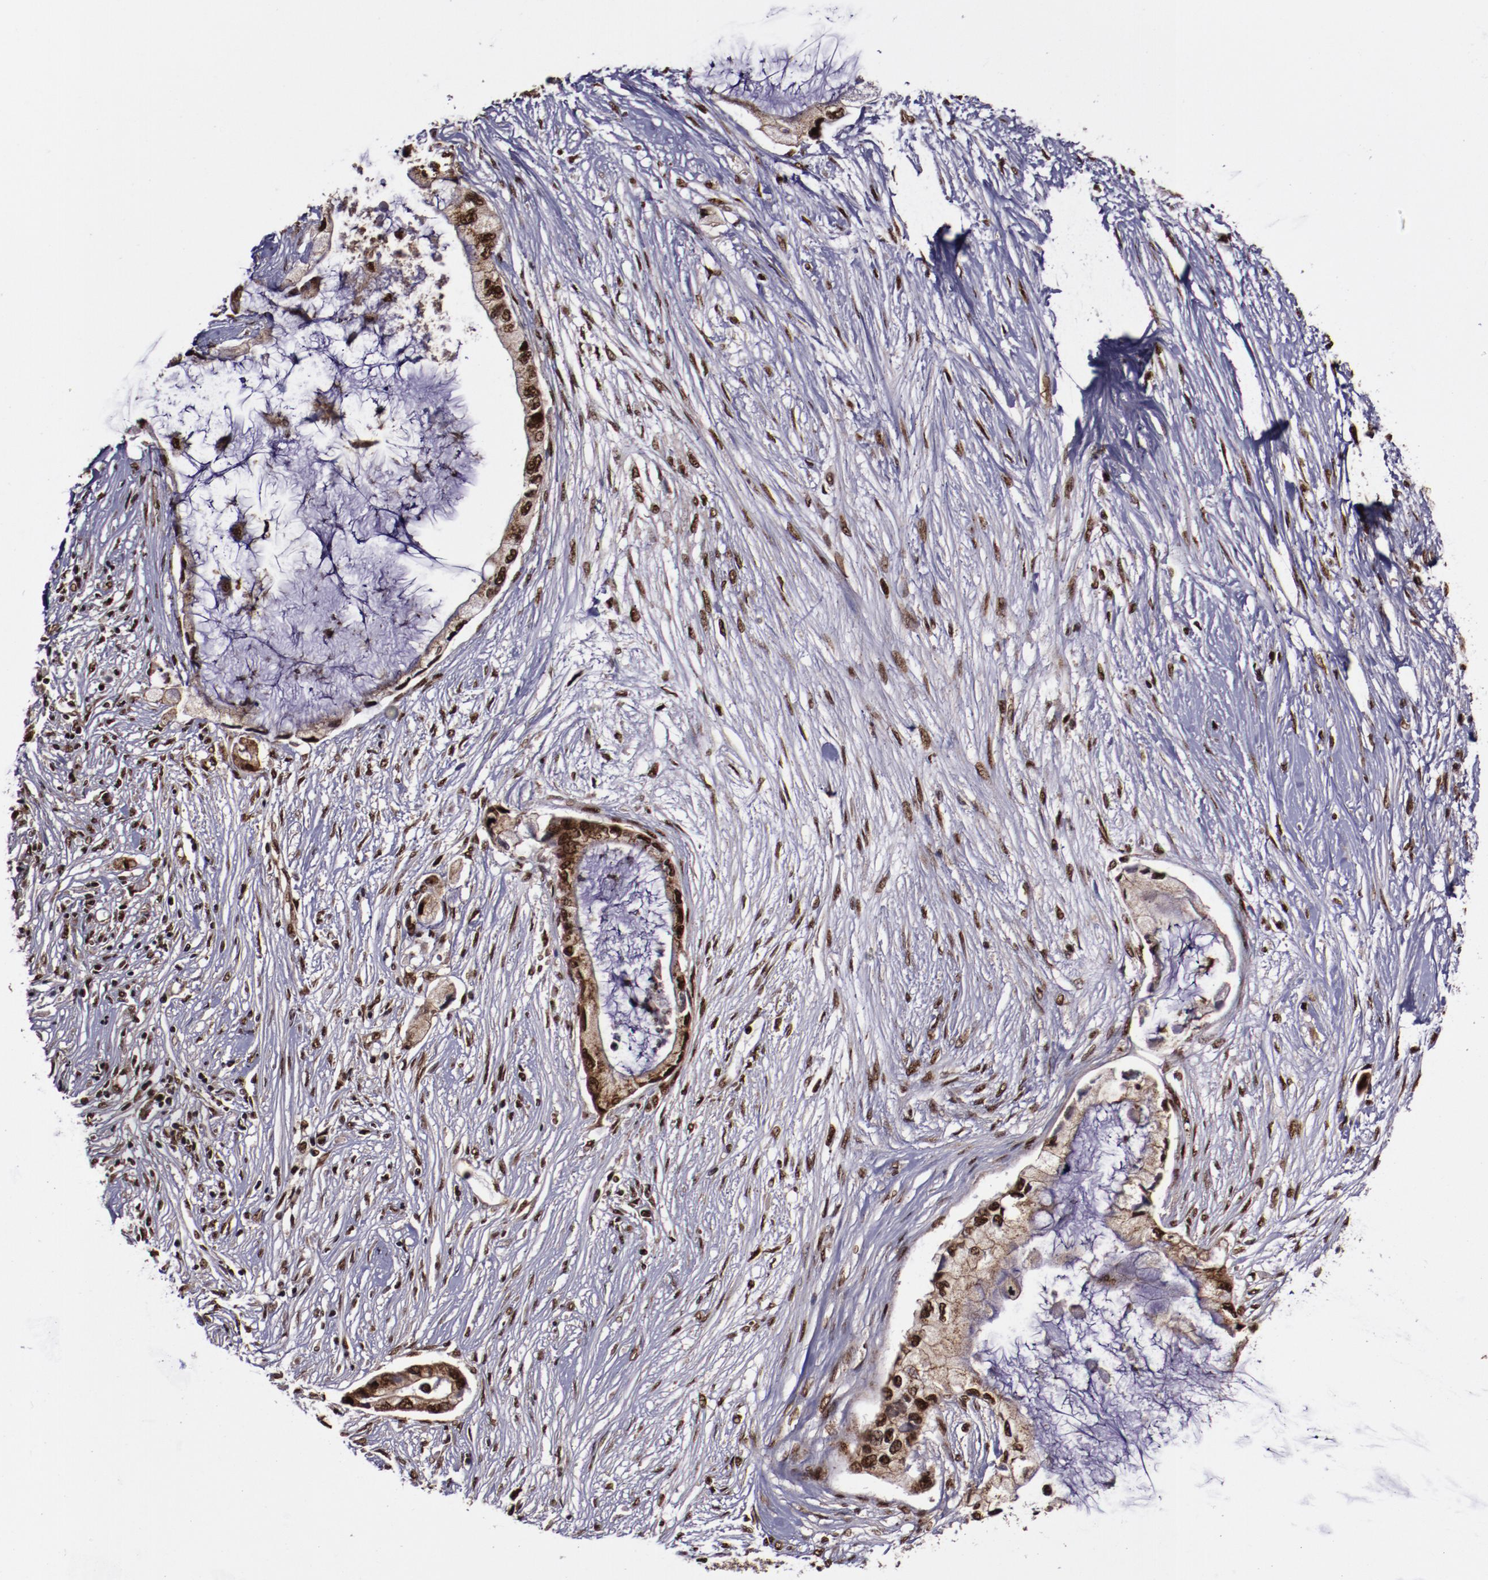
{"staining": {"intensity": "moderate", "quantity": ">75%", "location": "cytoplasmic/membranous,nuclear"}, "tissue": "pancreatic cancer", "cell_type": "Tumor cells", "image_type": "cancer", "snomed": [{"axis": "morphology", "description": "Adenocarcinoma, NOS"}, {"axis": "topography", "description": "Pancreas"}], "caption": "A photomicrograph of human pancreatic adenocarcinoma stained for a protein reveals moderate cytoplasmic/membranous and nuclear brown staining in tumor cells.", "gene": "SNW1", "patient": {"sex": "female", "age": 59}}